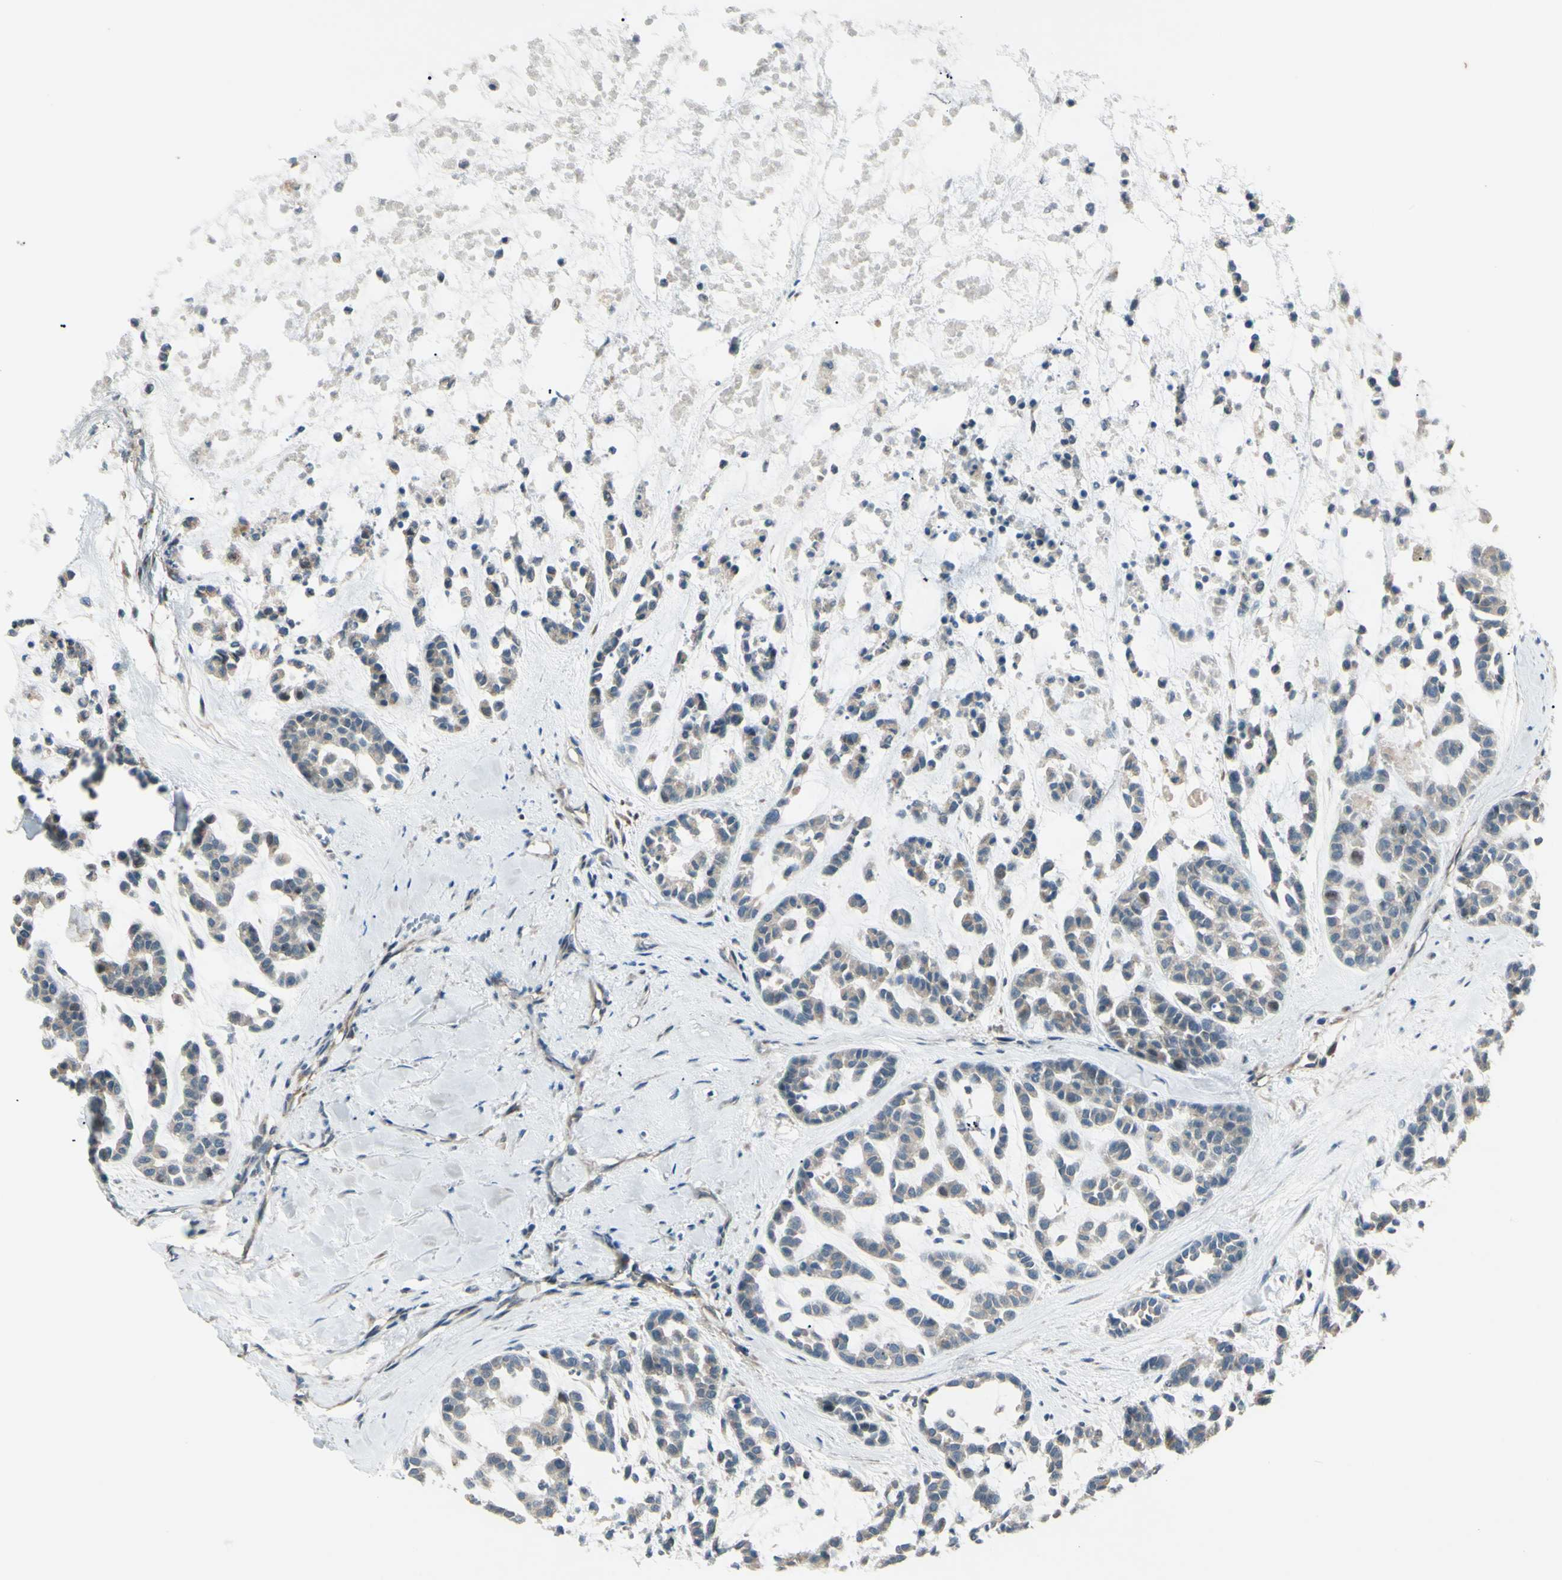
{"staining": {"intensity": "weak", "quantity": ">75%", "location": "cytoplasmic/membranous"}, "tissue": "head and neck cancer", "cell_type": "Tumor cells", "image_type": "cancer", "snomed": [{"axis": "morphology", "description": "Adenocarcinoma, NOS"}, {"axis": "morphology", "description": "Adenoma, NOS"}, {"axis": "topography", "description": "Head-Neck"}], "caption": "Head and neck cancer was stained to show a protein in brown. There is low levels of weak cytoplasmic/membranous staining in about >75% of tumor cells. (DAB IHC, brown staining for protein, blue staining for nuclei).", "gene": "LMTK2", "patient": {"sex": "female", "age": 55}}